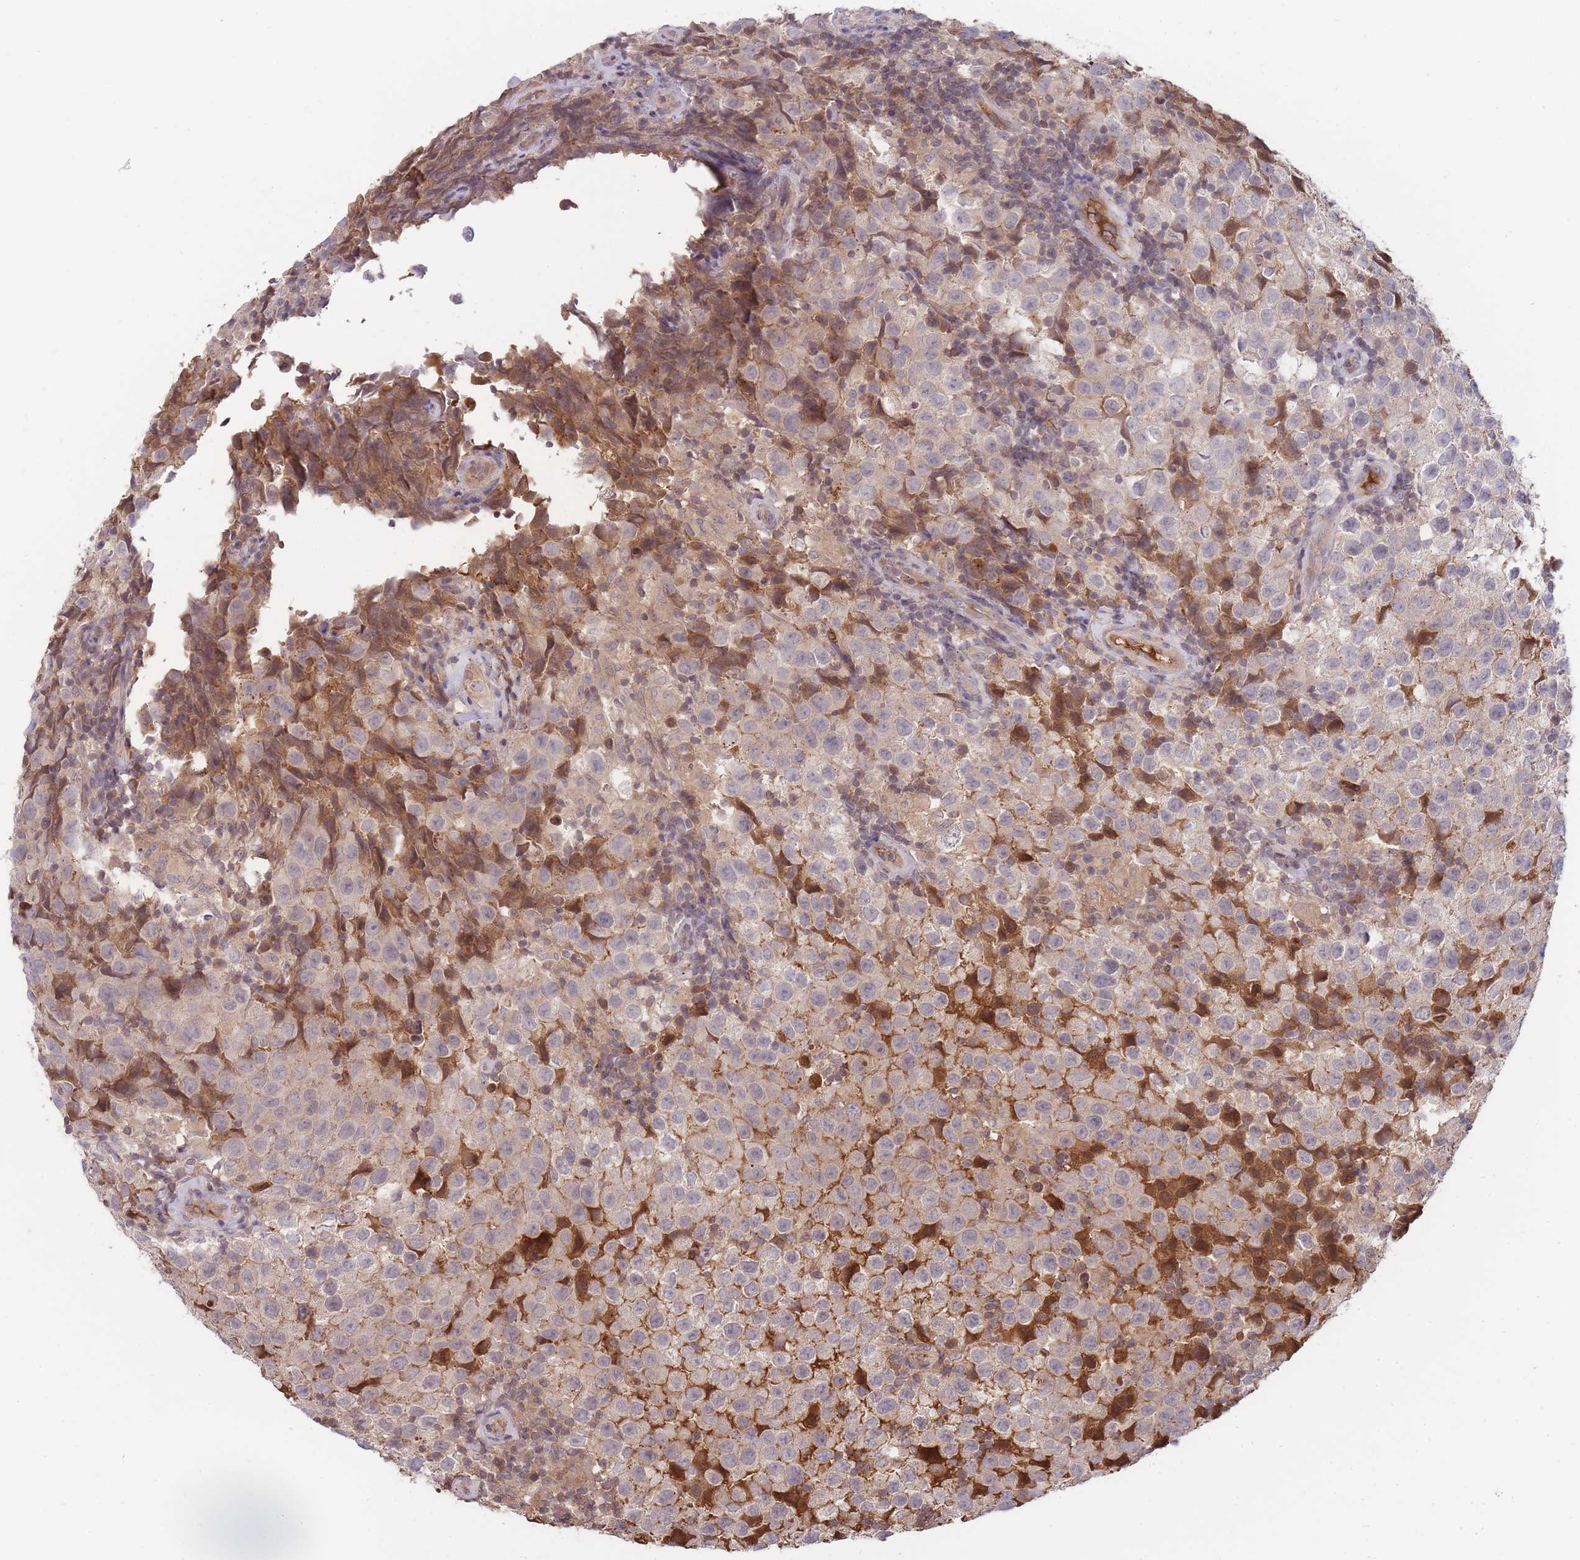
{"staining": {"intensity": "weak", "quantity": "25%-75%", "location": "cytoplasmic/membranous"}, "tissue": "testis cancer", "cell_type": "Tumor cells", "image_type": "cancer", "snomed": [{"axis": "morphology", "description": "Seminoma, NOS"}, {"axis": "morphology", "description": "Carcinoma, Embryonal, NOS"}, {"axis": "topography", "description": "Testis"}], "caption": "Testis embryonal carcinoma stained for a protein (brown) displays weak cytoplasmic/membranous positive expression in approximately 25%-75% of tumor cells.", "gene": "RALGDS", "patient": {"sex": "male", "age": 41}}